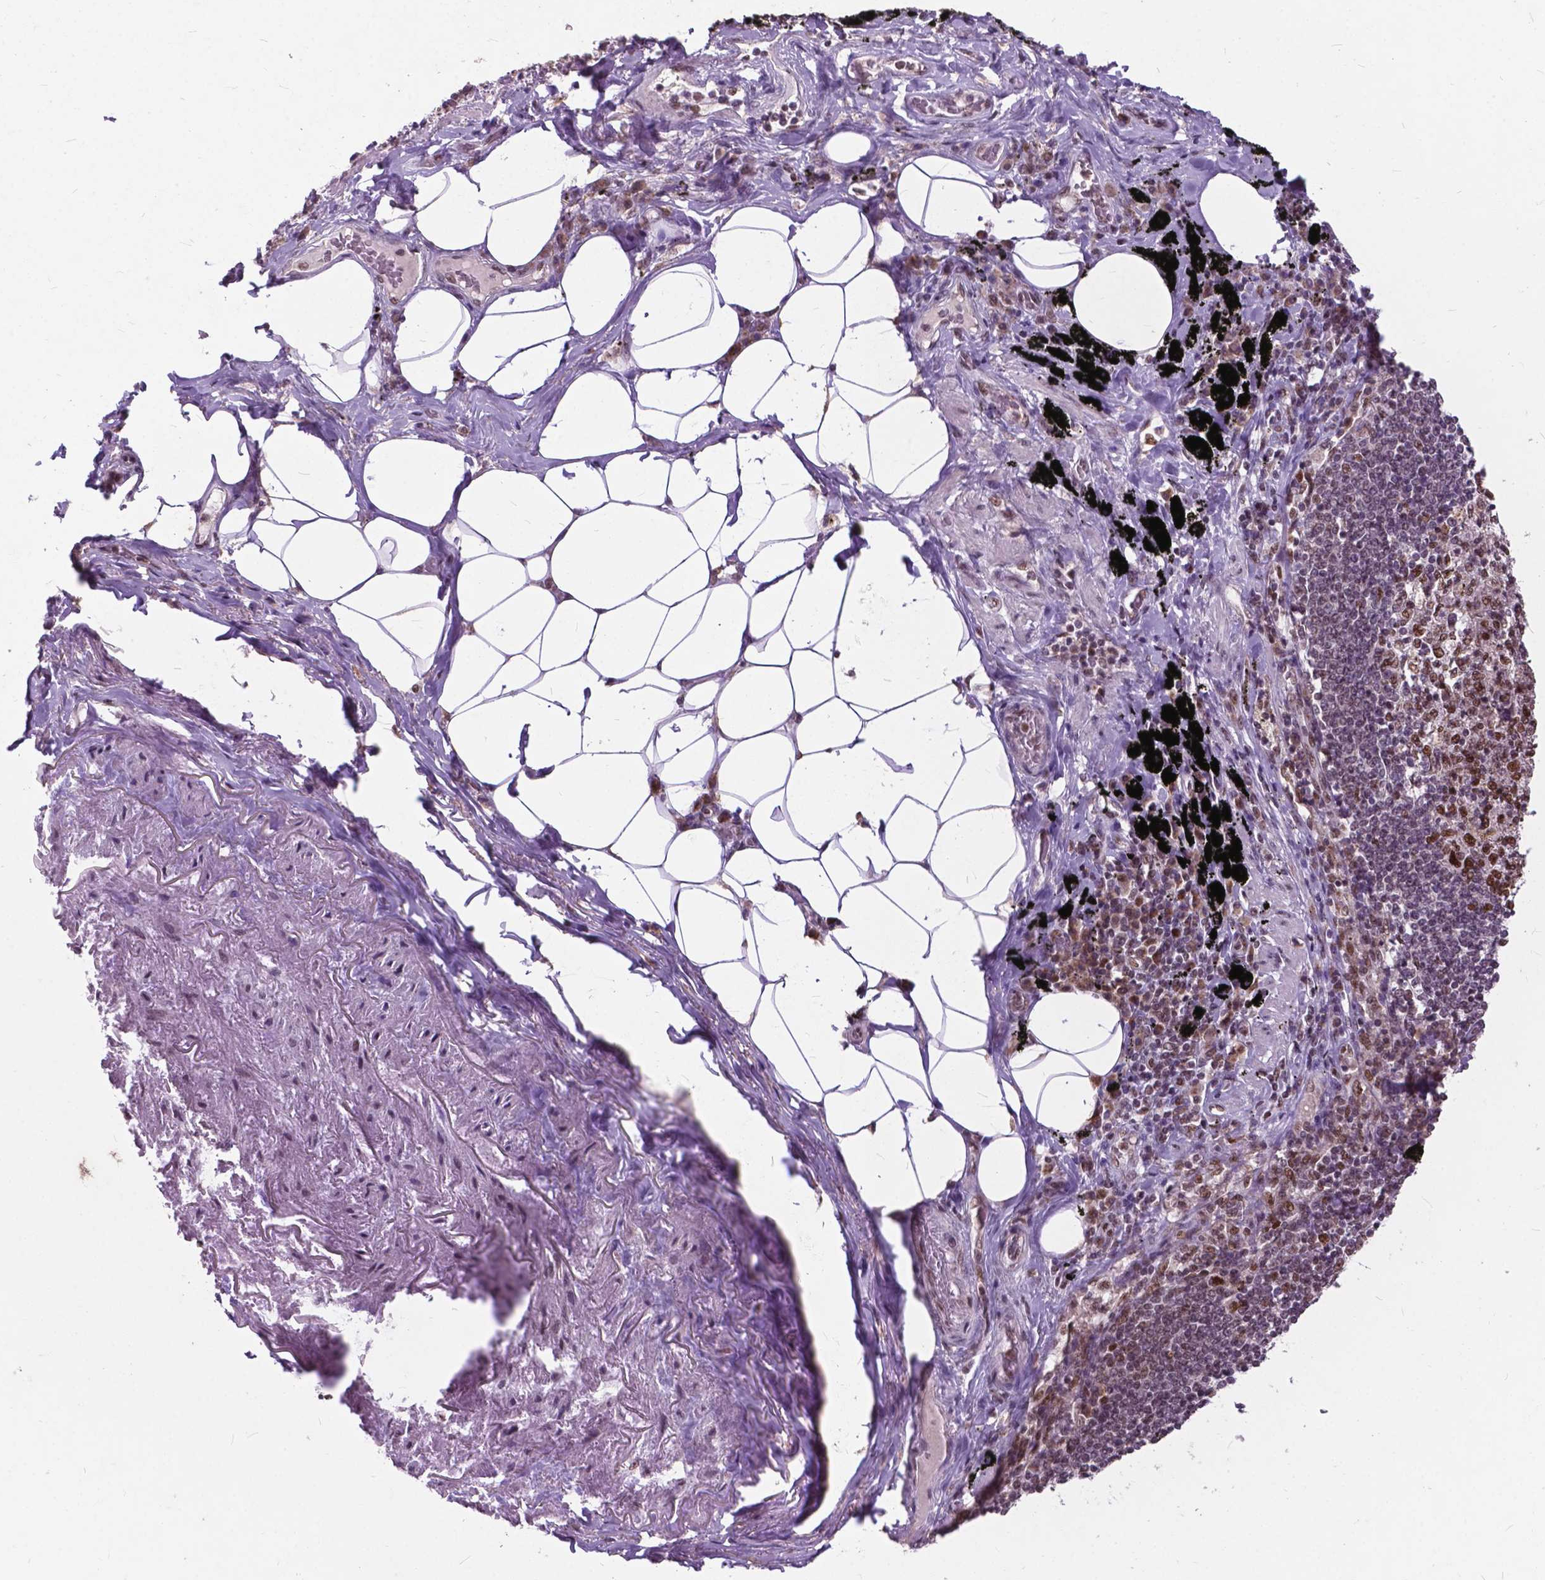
{"staining": {"intensity": "negative", "quantity": "none", "location": "none"}, "tissue": "adipose tissue", "cell_type": "Adipocytes", "image_type": "normal", "snomed": [{"axis": "morphology", "description": "Normal tissue, NOS"}, {"axis": "topography", "description": "Bronchus"}, {"axis": "topography", "description": "Lung"}], "caption": "A histopathology image of human adipose tissue is negative for staining in adipocytes. (Stains: DAB (3,3'-diaminobenzidine) immunohistochemistry with hematoxylin counter stain, Microscopy: brightfield microscopy at high magnification).", "gene": "MSH2", "patient": {"sex": "female", "age": 57}}